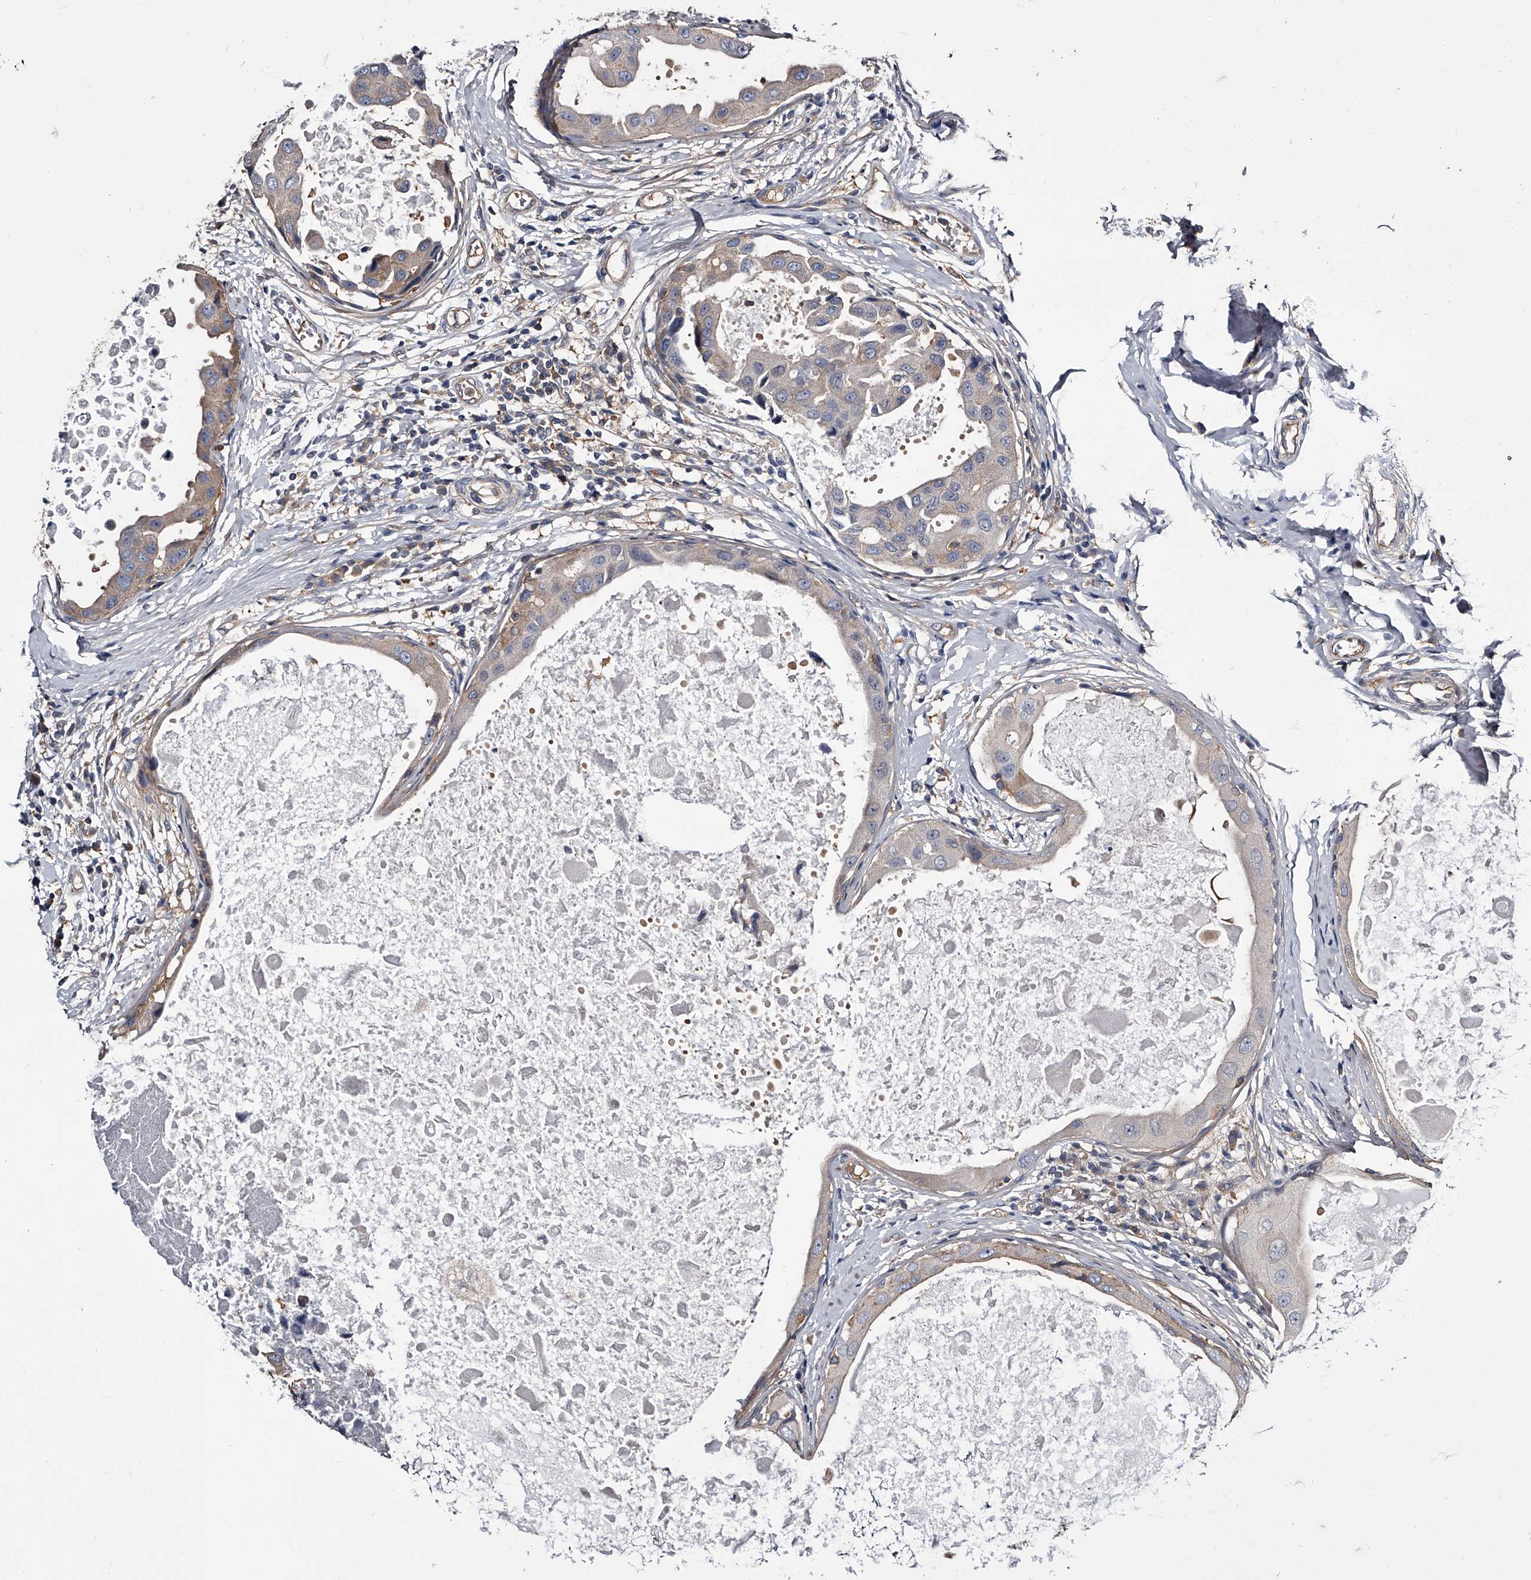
{"staining": {"intensity": "weak", "quantity": "<25%", "location": "cytoplasmic/membranous"}, "tissue": "breast cancer", "cell_type": "Tumor cells", "image_type": "cancer", "snomed": [{"axis": "morphology", "description": "Duct carcinoma"}, {"axis": "topography", "description": "Breast"}], "caption": "Breast infiltrating ductal carcinoma was stained to show a protein in brown. There is no significant staining in tumor cells. (Immunohistochemistry (ihc), brightfield microscopy, high magnification).", "gene": "GAPVD1", "patient": {"sex": "female", "age": 27}}